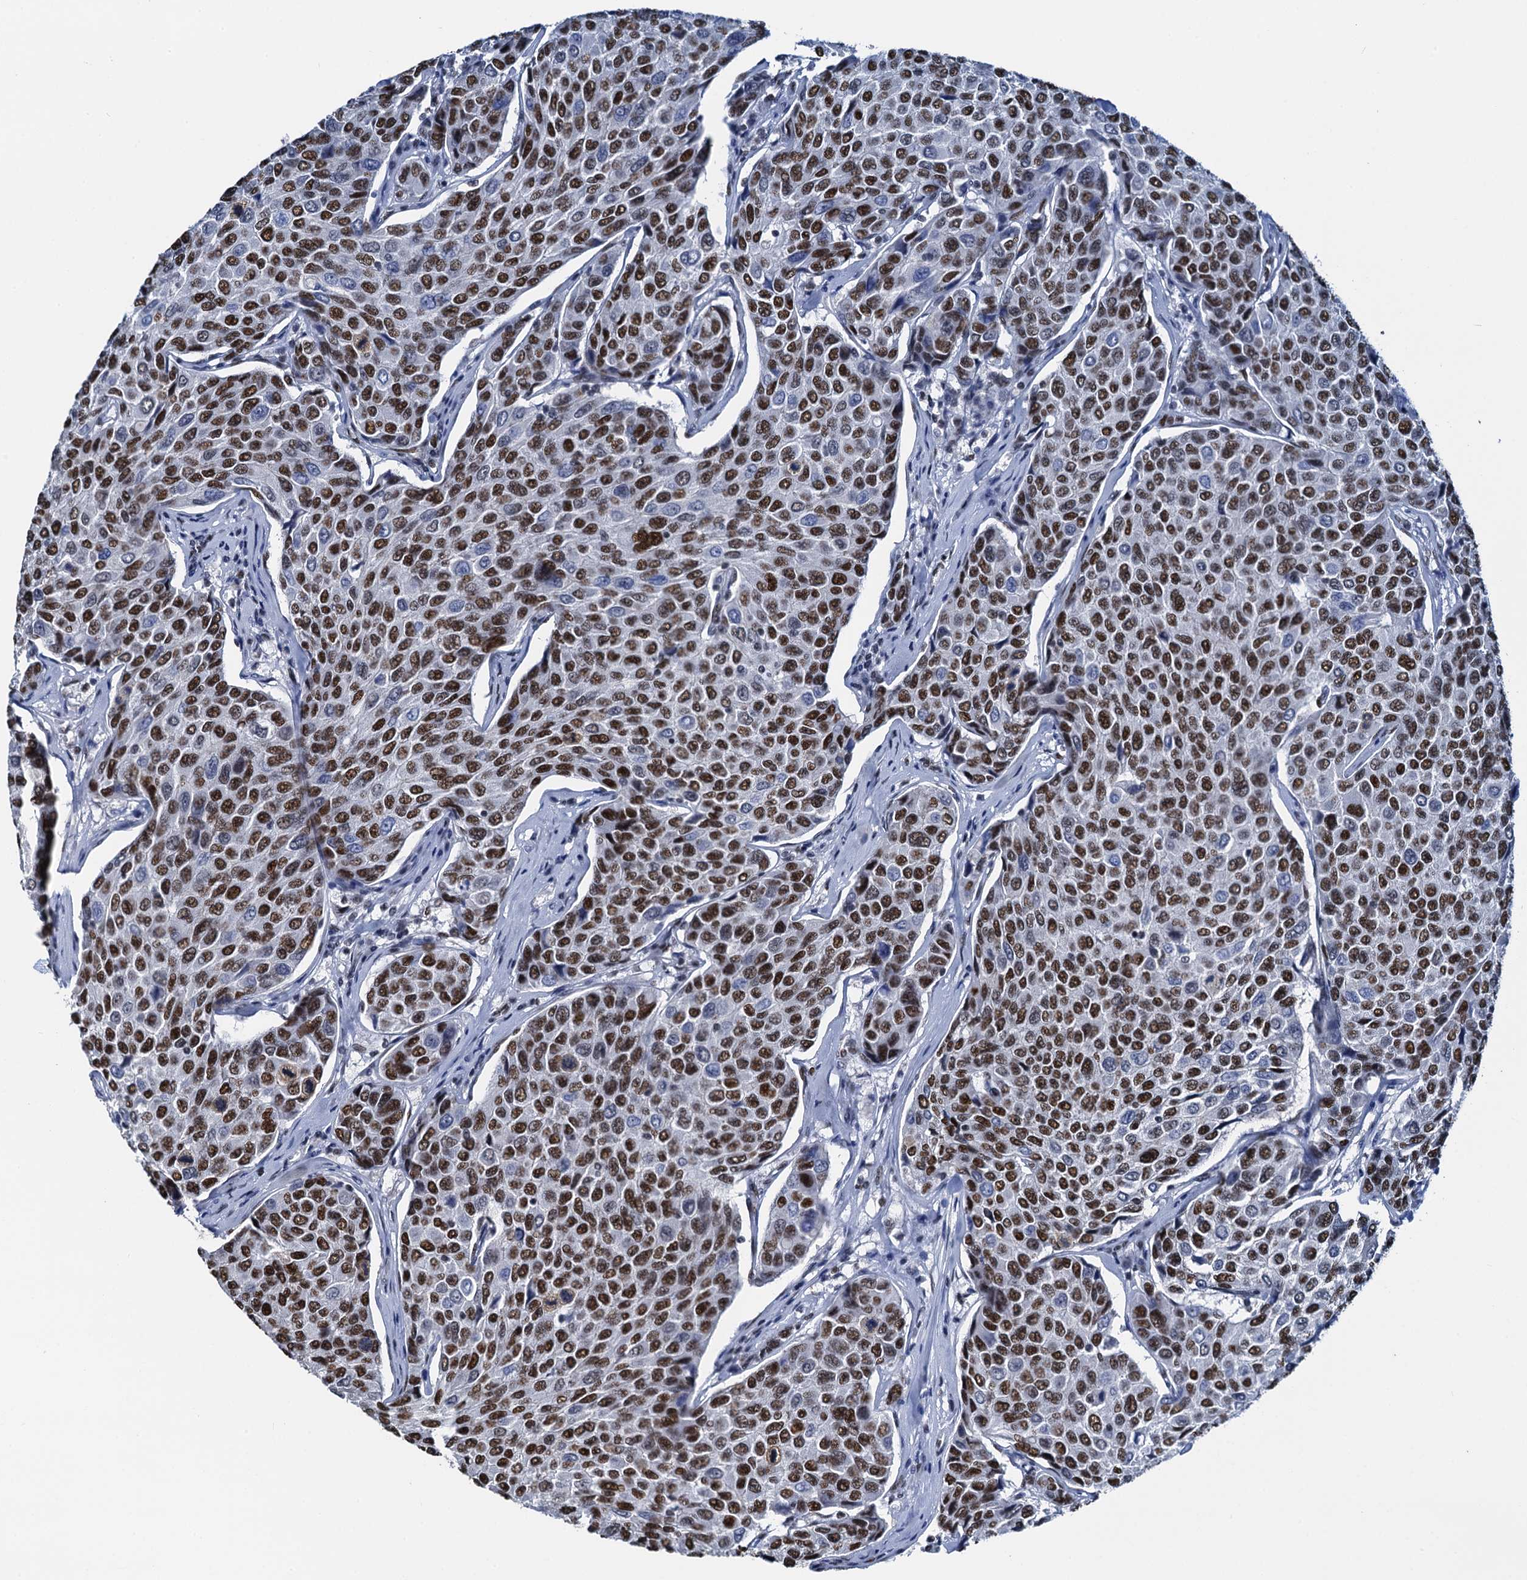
{"staining": {"intensity": "moderate", "quantity": ">75%", "location": "nuclear"}, "tissue": "breast cancer", "cell_type": "Tumor cells", "image_type": "cancer", "snomed": [{"axis": "morphology", "description": "Duct carcinoma"}, {"axis": "topography", "description": "Breast"}], "caption": "High-power microscopy captured an immunohistochemistry (IHC) micrograph of breast cancer (intraductal carcinoma), revealing moderate nuclear expression in approximately >75% of tumor cells.", "gene": "SLTM", "patient": {"sex": "female", "age": 55}}